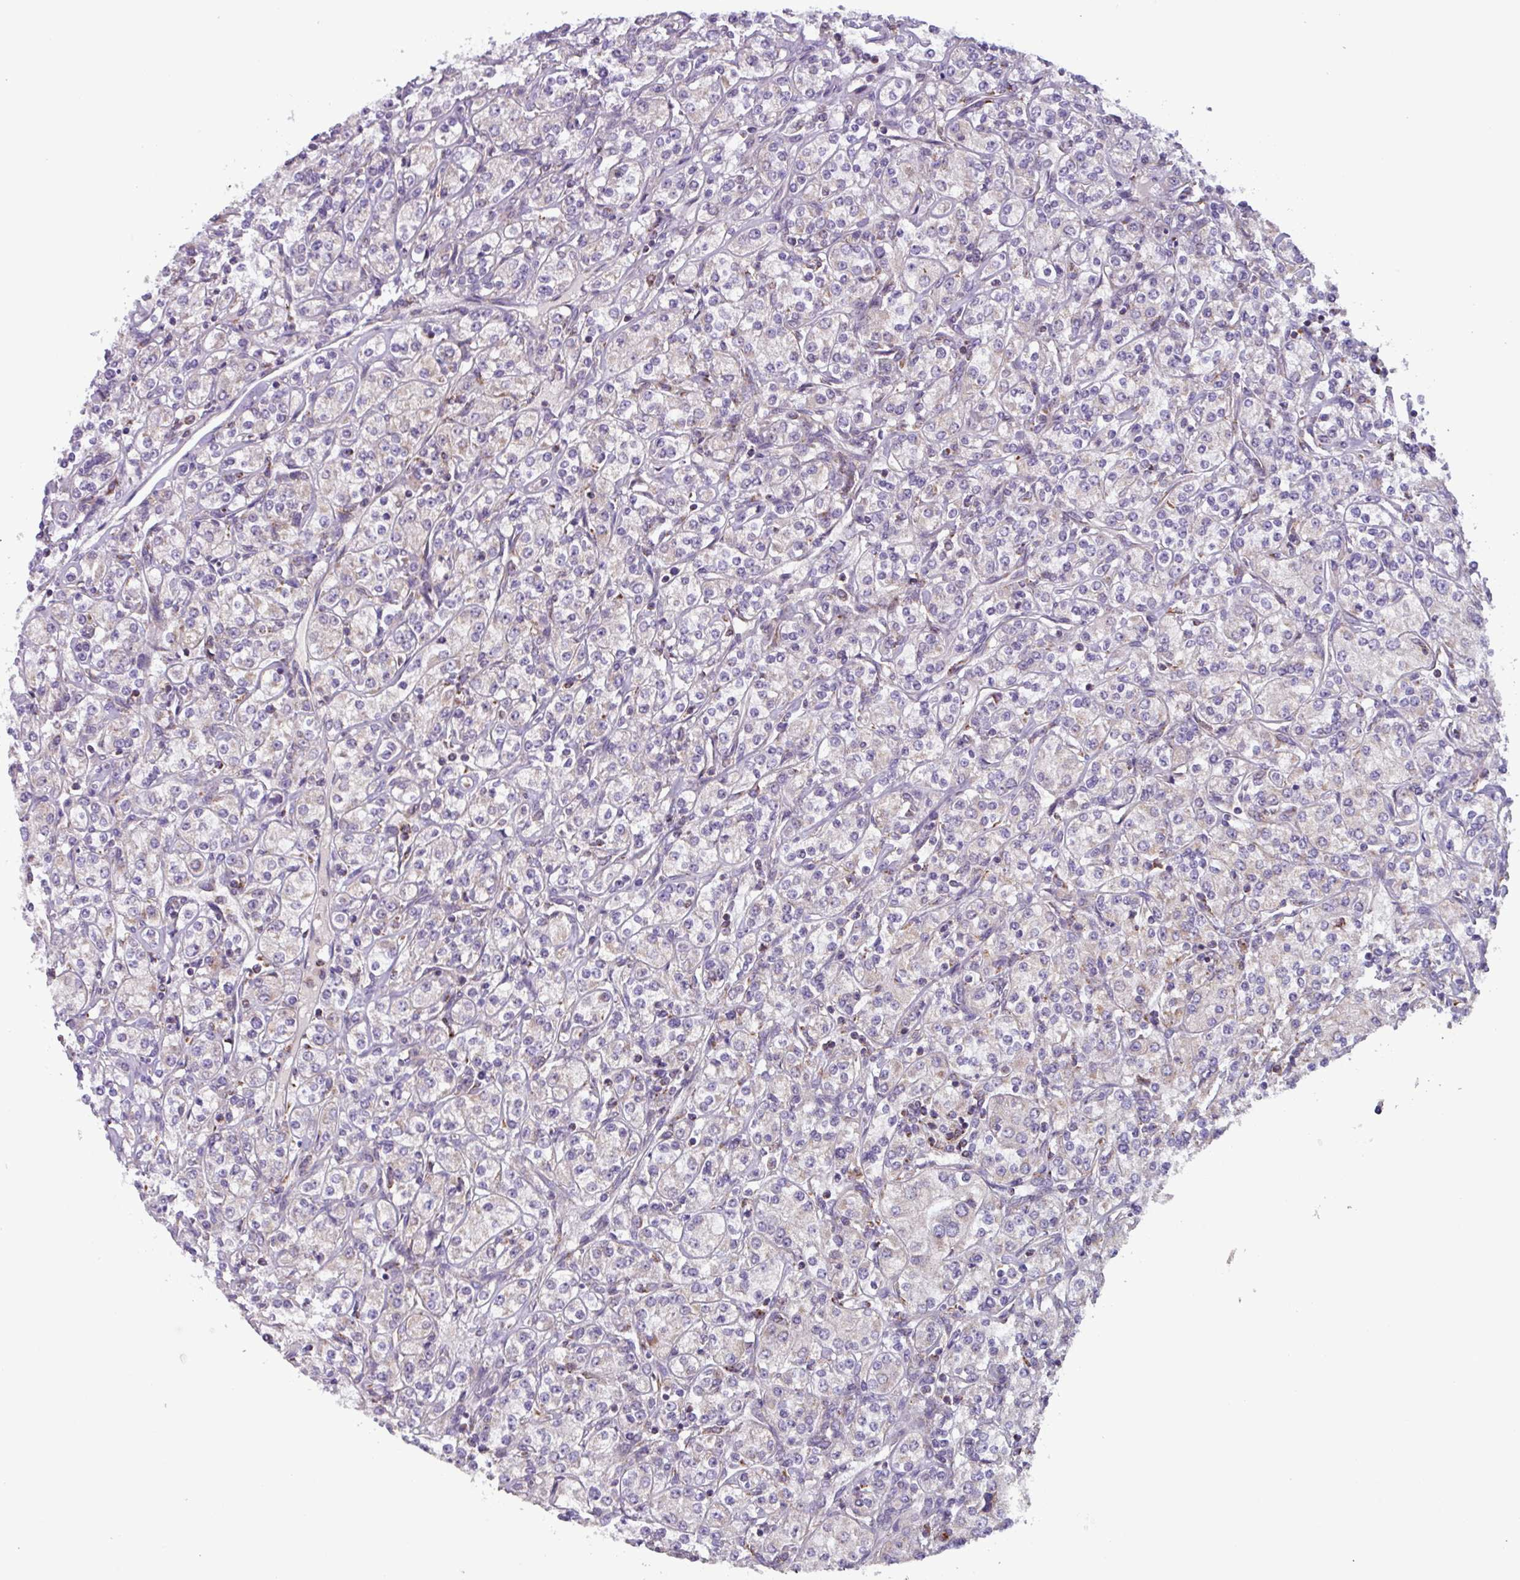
{"staining": {"intensity": "negative", "quantity": "none", "location": "none"}, "tissue": "renal cancer", "cell_type": "Tumor cells", "image_type": "cancer", "snomed": [{"axis": "morphology", "description": "Adenocarcinoma, NOS"}, {"axis": "topography", "description": "Kidney"}], "caption": "IHC micrograph of neoplastic tissue: human renal adenocarcinoma stained with DAB (3,3'-diaminobenzidine) displays no significant protein staining in tumor cells.", "gene": "AKIRIN1", "patient": {"sex": "male", "age": 77}}